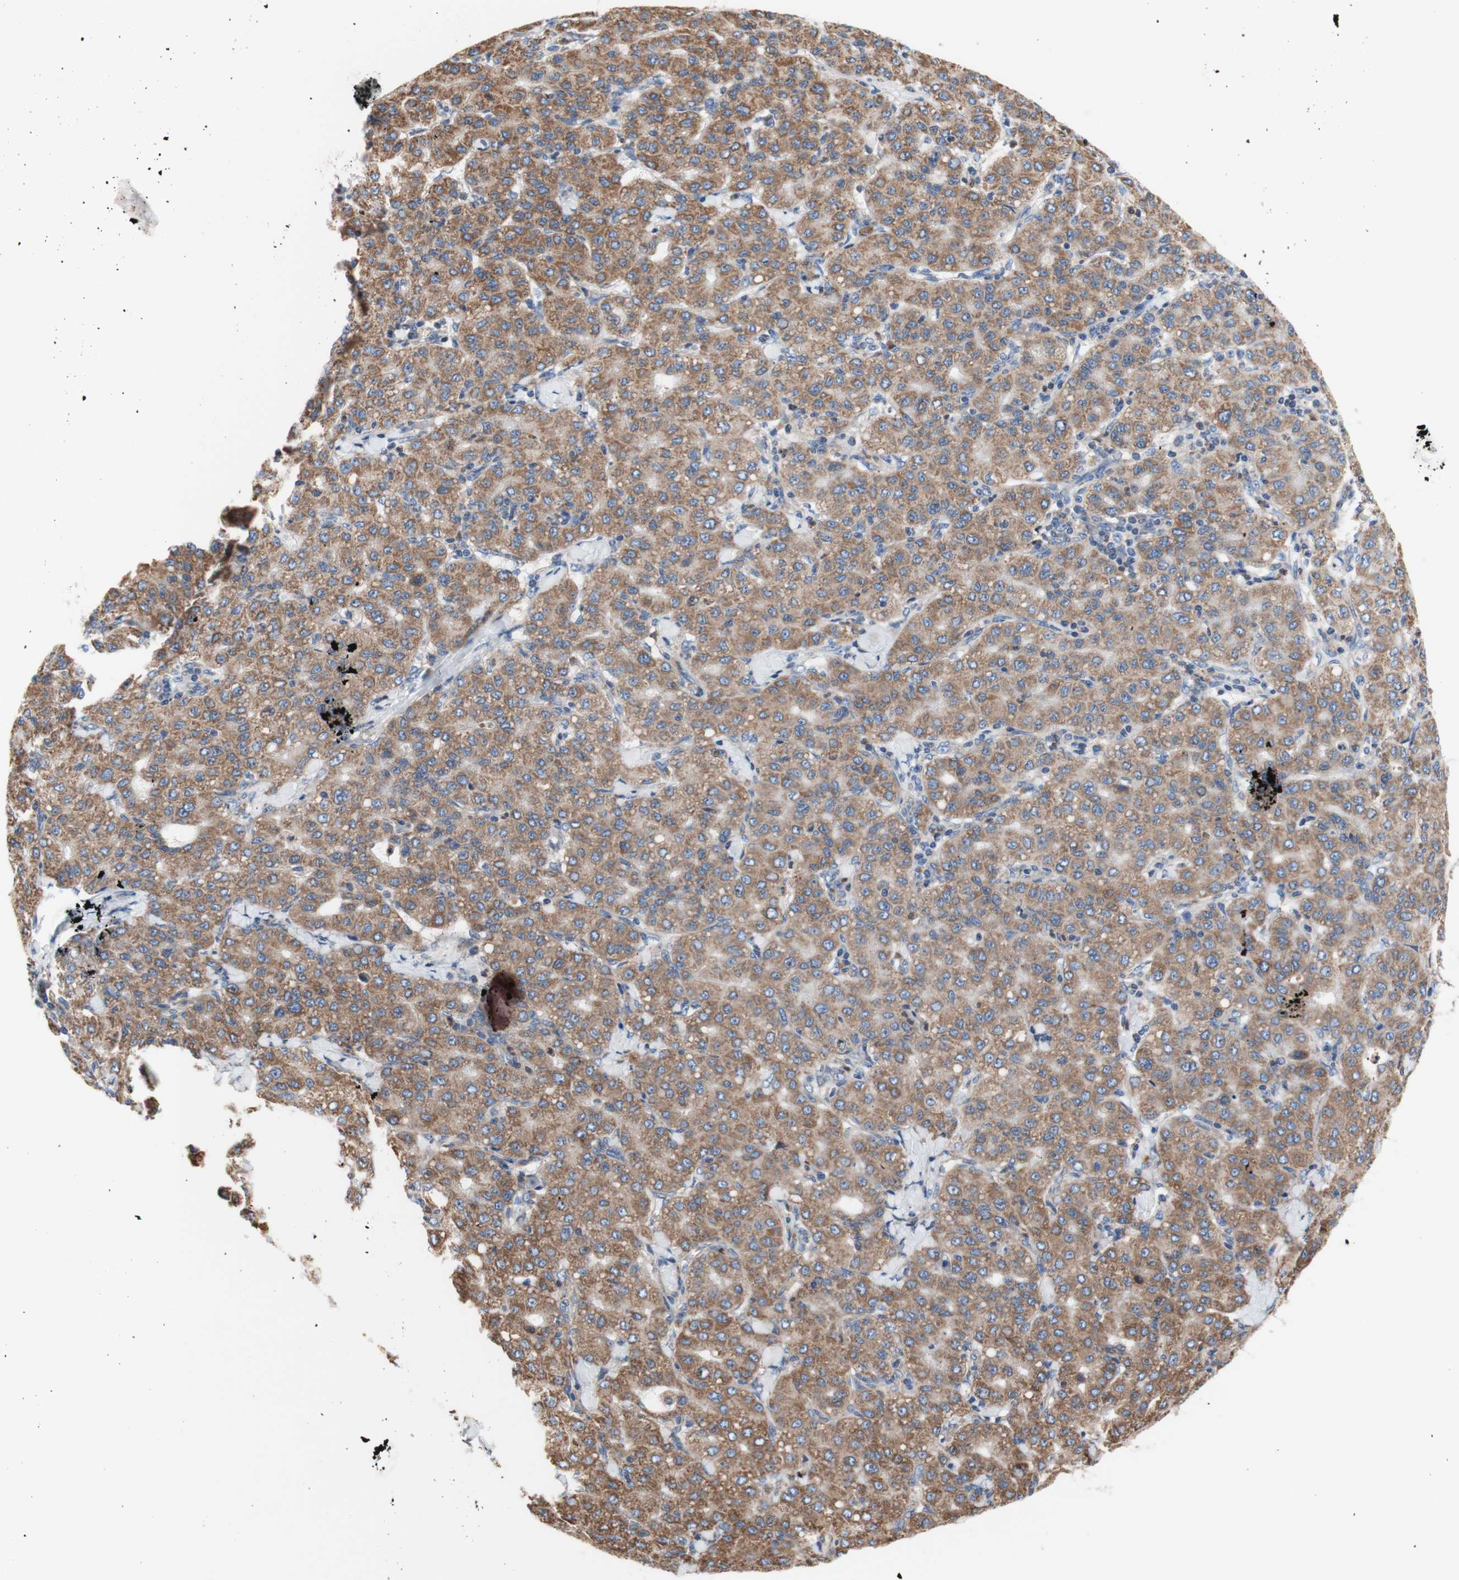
{"staining": {"intensity": "moderate", "quantity": ">75%", "location": "cytoplasmic/membranous"}, "tissue": "liver cancer", "cell_type": "Tumor cells", "image_type": "cancer", "snomed": [{"axis": "morphology", "description": "Carcinoma, Hepatocellular, NOS"}, {"axis": "topography", "description": "Liver"}], "caption": "IHC (DAB) staining of human liver hepatocellular carcinoma demonstrates moderate cytoplasmic/membranous protein positivity in about >75% of tumor cells.", "gene": "FMR1", "patient": {"sex": "male", "age": 65}}